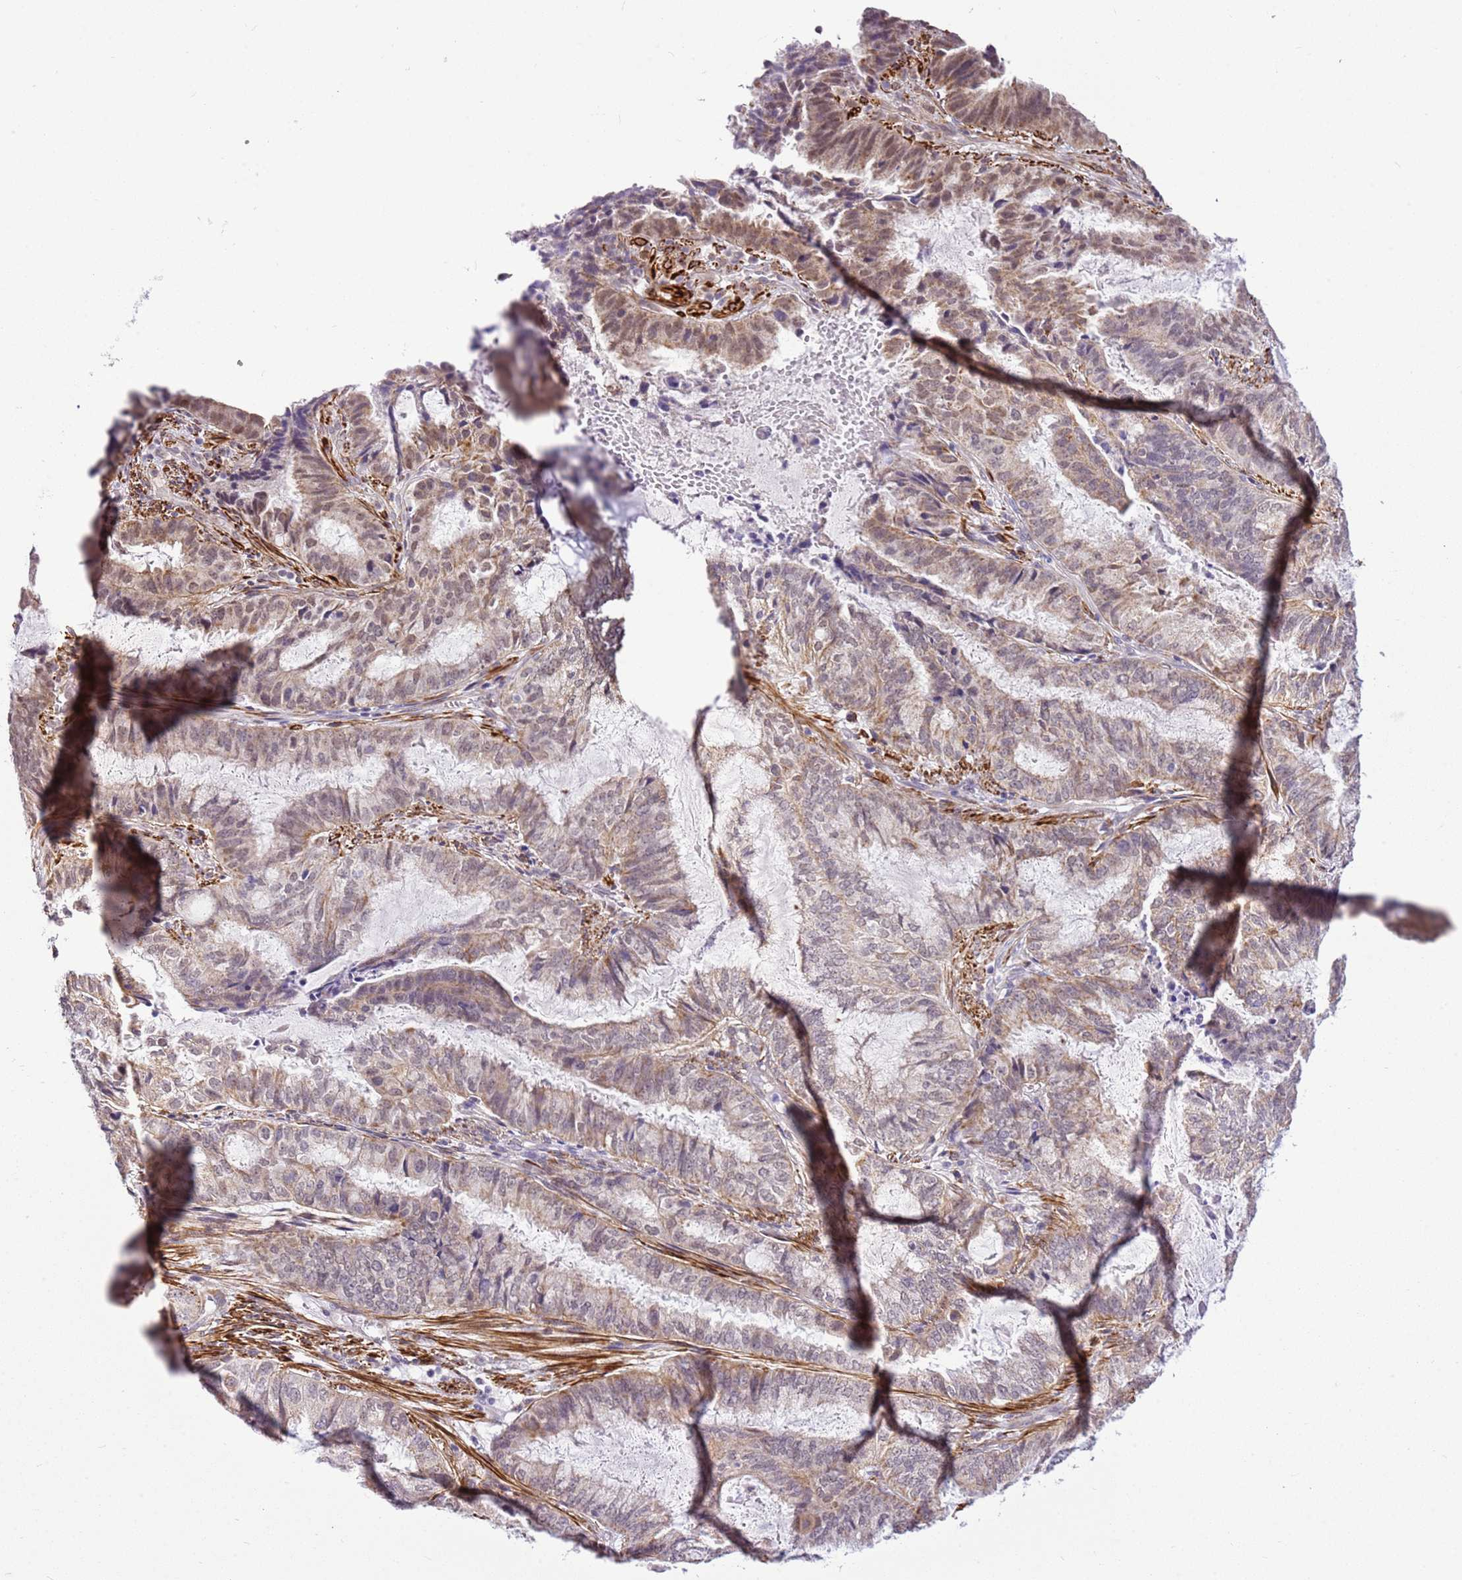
{"staining": {"intensity": "weak", "quantity": "25%-75%", "location": "cytoplasmic/membranous,nuclear"}, "tissue": "endometrial cancer", "cell_type": "Tumor cells", "image_type": "cancer", "snomed": [{"axis": "morphology", "description": "Adenocarcinoma, NOS"}, {"axis": "topography", "description": "Endometrium"}], "caption": "Endometrial cancer stained for a protein demonstrates weak cytoplasmic/membranous and nuclear positivity in tumor cells.", "gene": "SMIM4", "patient": {"sex": "female", "age": 51}}